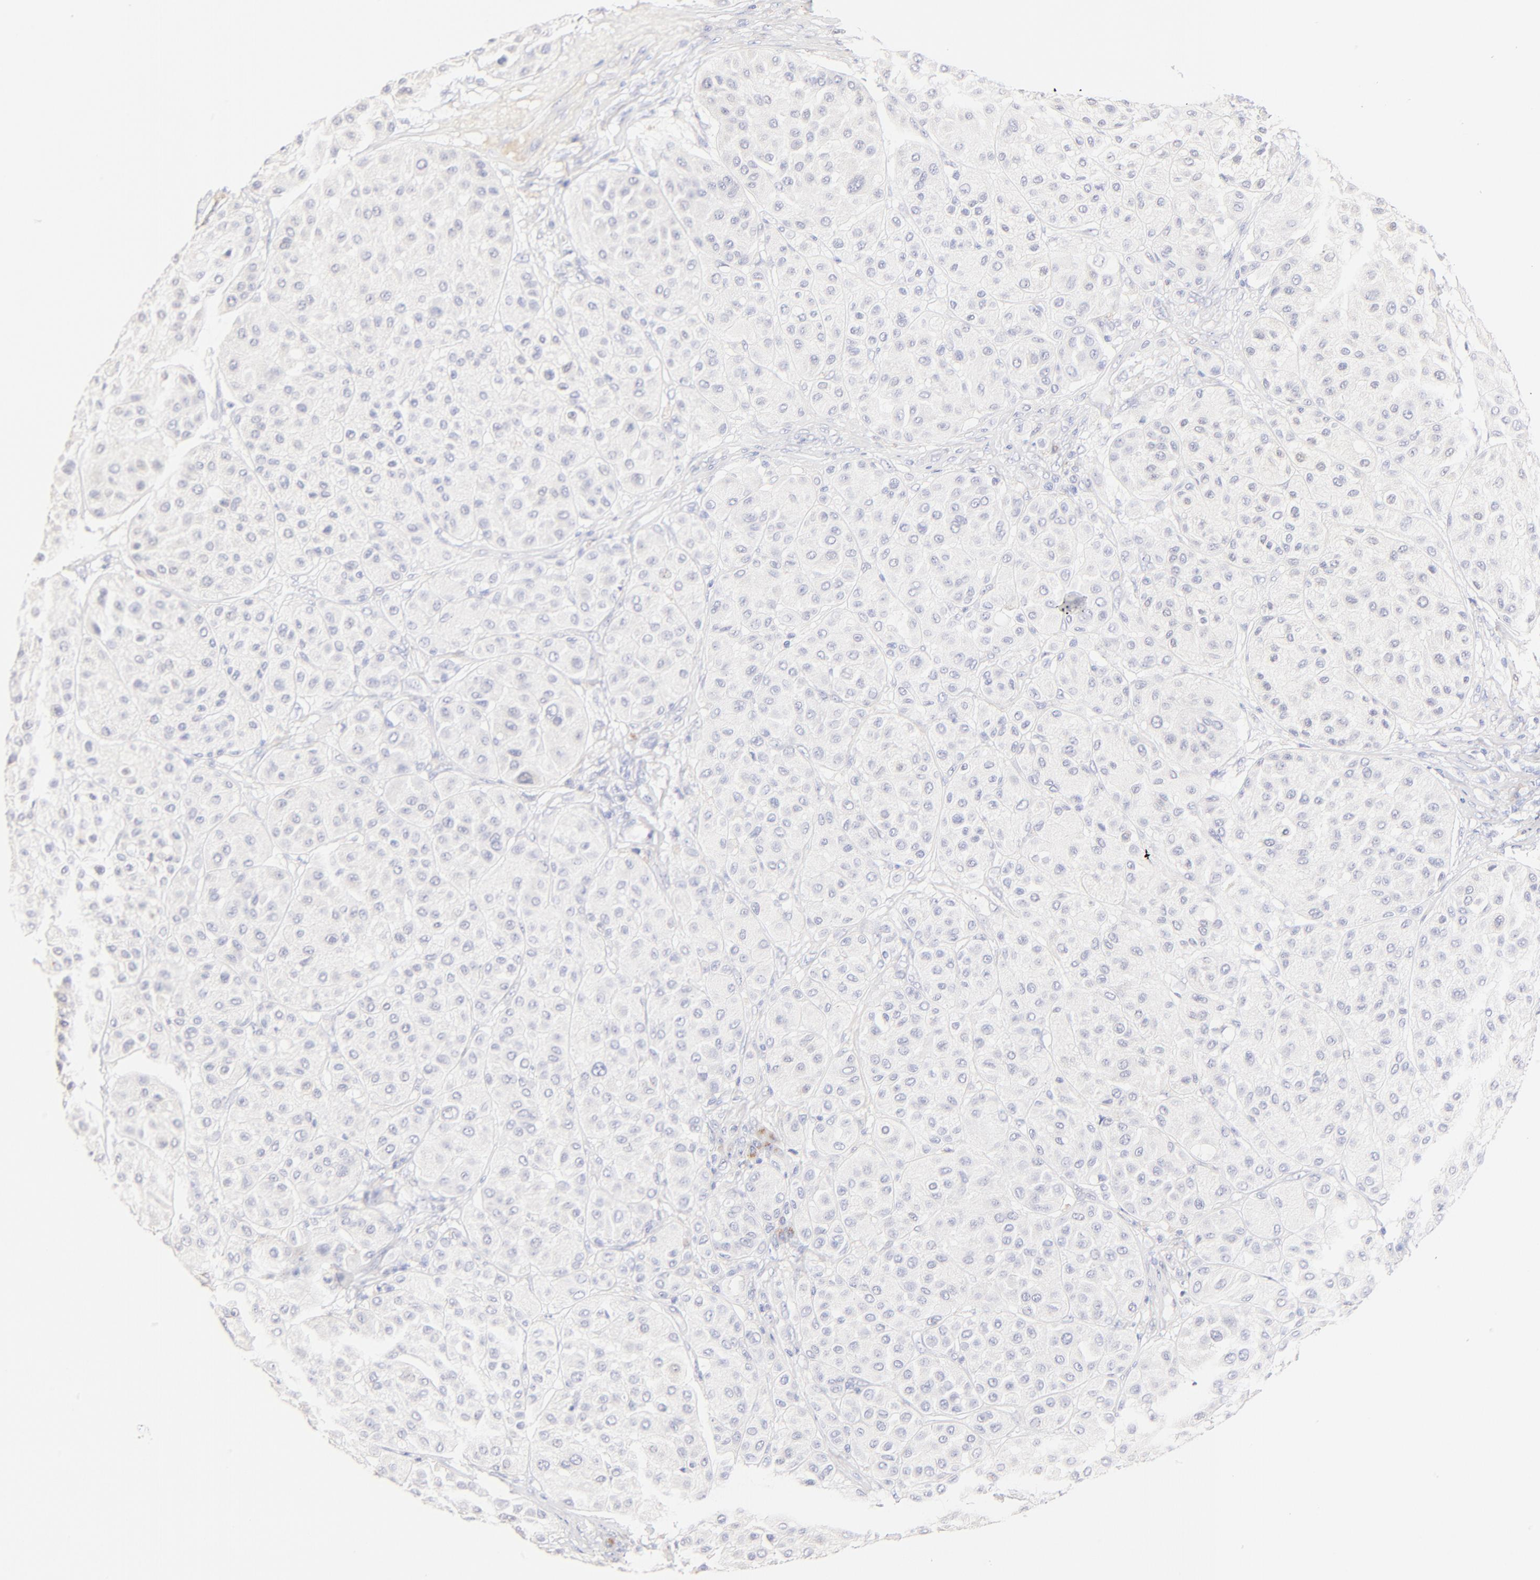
{"staining": {"intensity": "negative", "quantity": "none", "location": "none"}, "tissue": "melanoma", "cell_type": "Tumor cells", "image_type": "cancer", "snomed": [{"axis": "morphology", "description": "Normal tissue, NOS"}, {"axis": "morphology", "description": "Malignant melanoma, Metastatic site"}, {"axis": "topography", "description": "Skin"}], "caption": "Immunohistochemistry (IHC) histopathology image of neoplastic tissue: human melanoma stained with DAB (3,3'-diaminobenzidine) displays no significant protein expression in tumor cells.", "gene": "ASB9", "patient": {"sex": "male", "age": 41}}